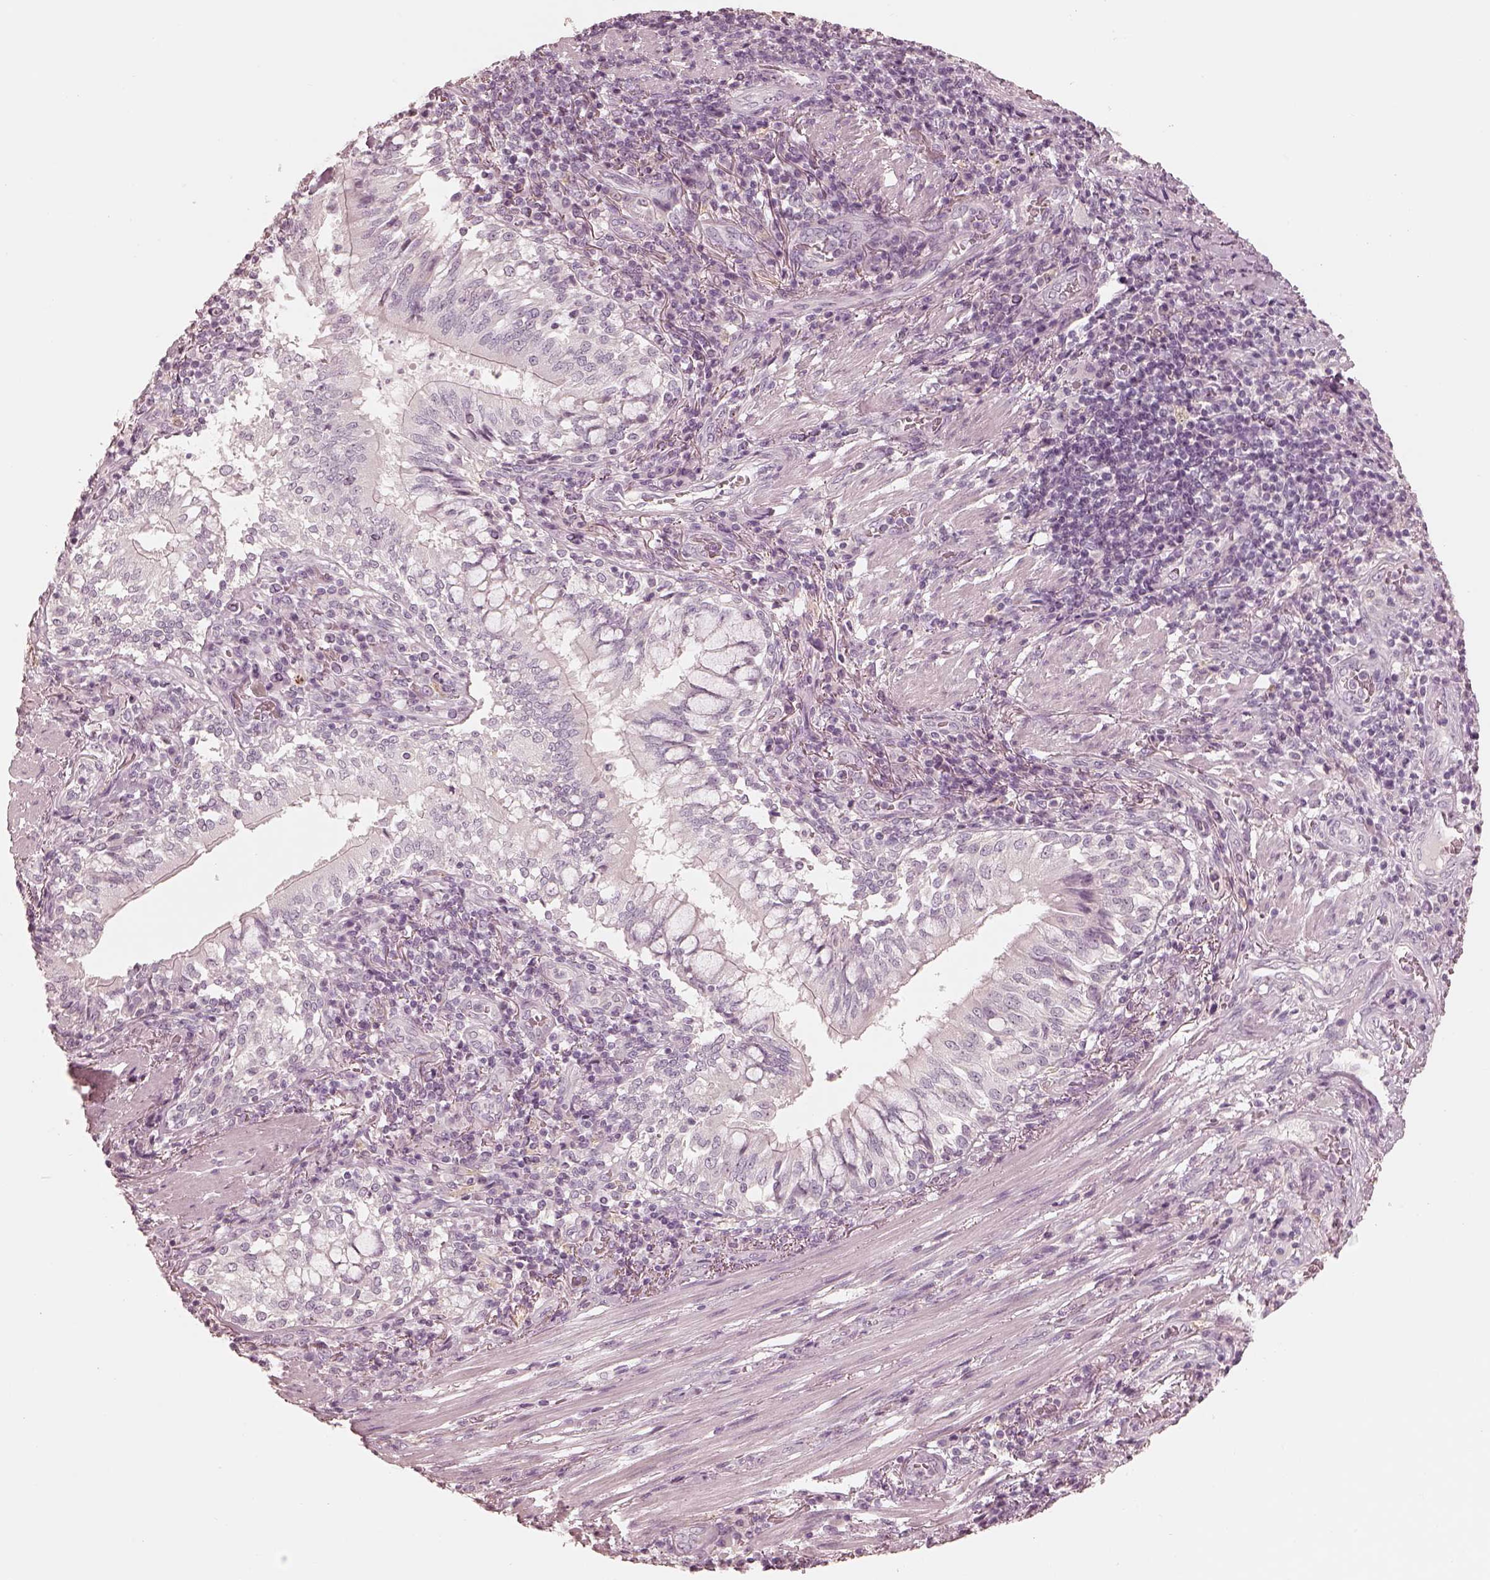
{"staining": {"intensity": "negative", "quantity": "none", "location": "none"}, "tissue": "lung cancer", "cell_type": "Tumor cells", "image_type": "cancer", "snomed": [{"axis": "morphology", "description": "Normal tissue, NOS"}, {"axis": "morphology", "description": "Squamous cell carcinoma, NOS"}, {"axis": "topography", "description": "Bronchus"}, {"axis": "topography", "description": "Lung"}], "caption": "There is no significant expression in tumor cells of lung squamous cell carcinoma.", "gene": "CALR3", "patient": {"sex": "male", "age": 64}}